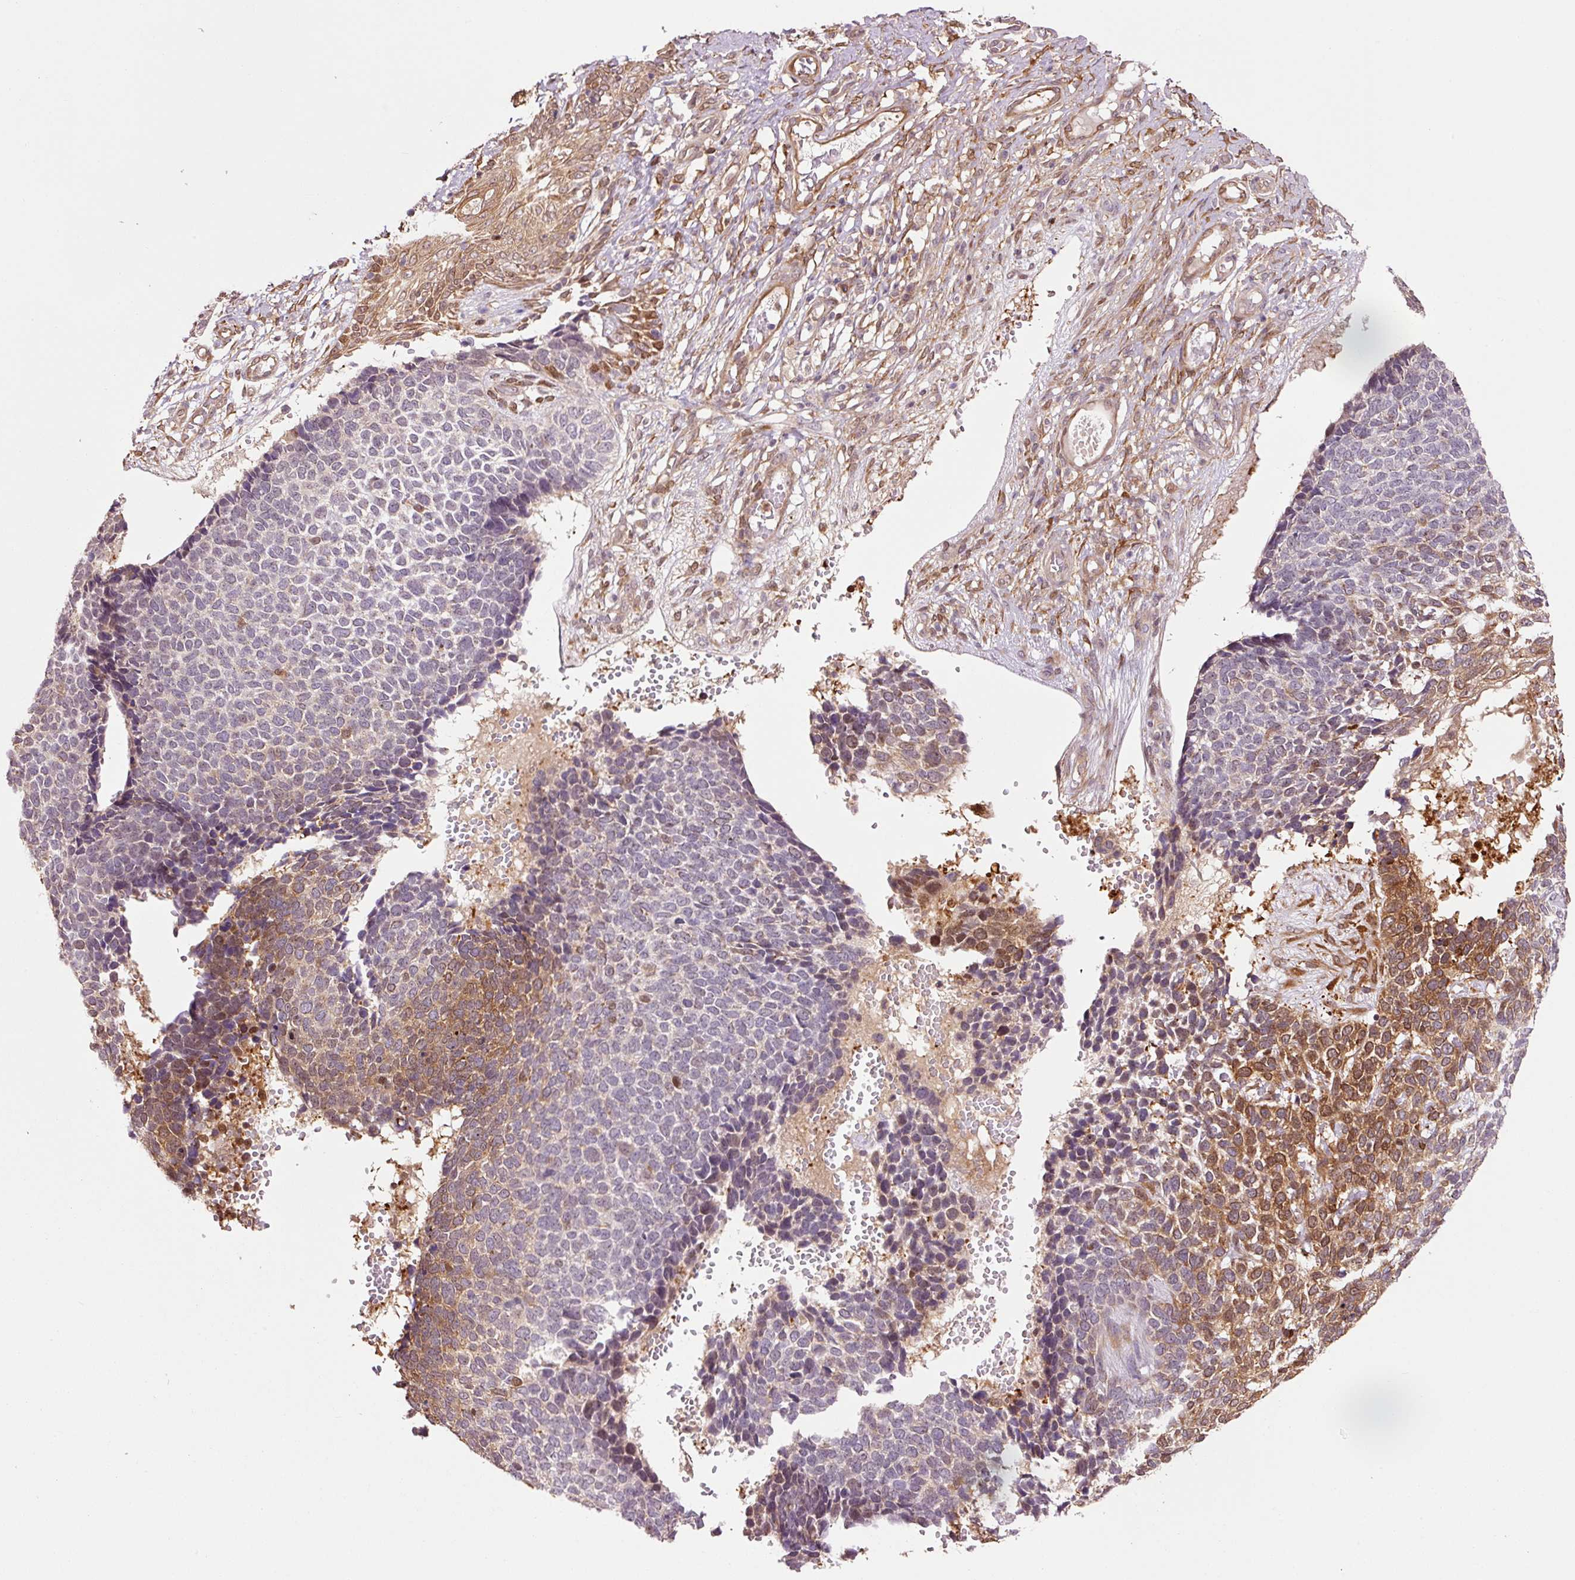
{"staining": {"intensity": "moderate", "quantity": "25%-75%", "location": "cytoplasmic/membranous,nuclear"}, "tissue": "skin cancer", "cell_type": "Tumor cells", "image_type": "cancer", "snomed": [{"axis": "morphology", "description": "Basal cell carcinoma"}, {"axis": "topography", "description": "Skin"}], "caption": "Skin cancer (basal cell carcinoma) stained with DAB IHC demonstrates medium levels of moderate cytoplasmic/membranous and nuclear staining in about 25%-75% of tumor cells.", "gene": "FBXL14", "patient": {"sex": "female", "age": 84}}